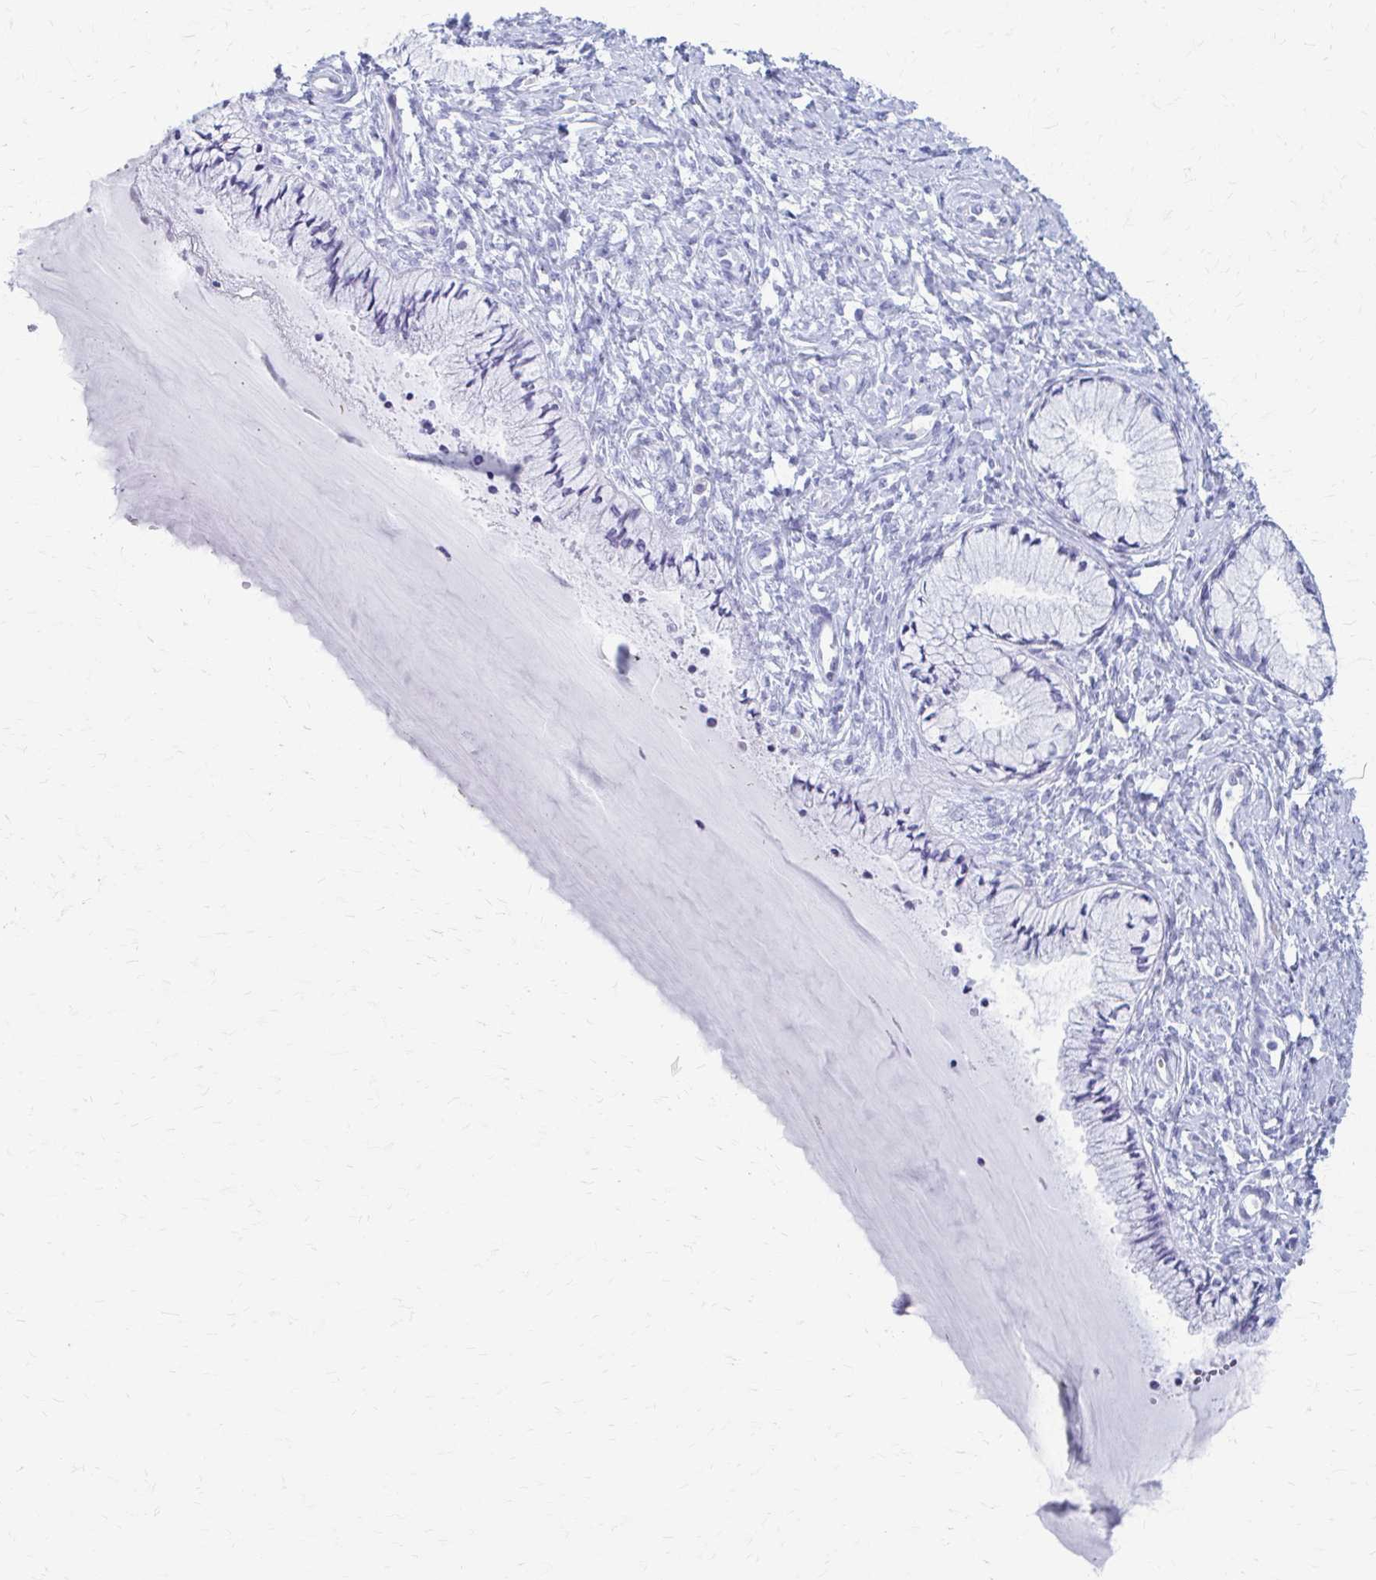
{"staining": {"intensity": "negative", "quantity": "none", "location": "none"}, "tissue": "cervix", "cell_type": "Glandular cells", "image_type": "normal", "snomed": [{"axis": "morphology", "description": "Normal tissue, NOS"}, {"axis": "topography", "description": "Cervix"}], "caption": "DAB (3,3'-diaminobenzidine) immunohistochemical staining of benign human cervix exhibits no significant staining in glandular cells.", "gene": "CELF5", "patient": {"sex": "female", "age": 37}}